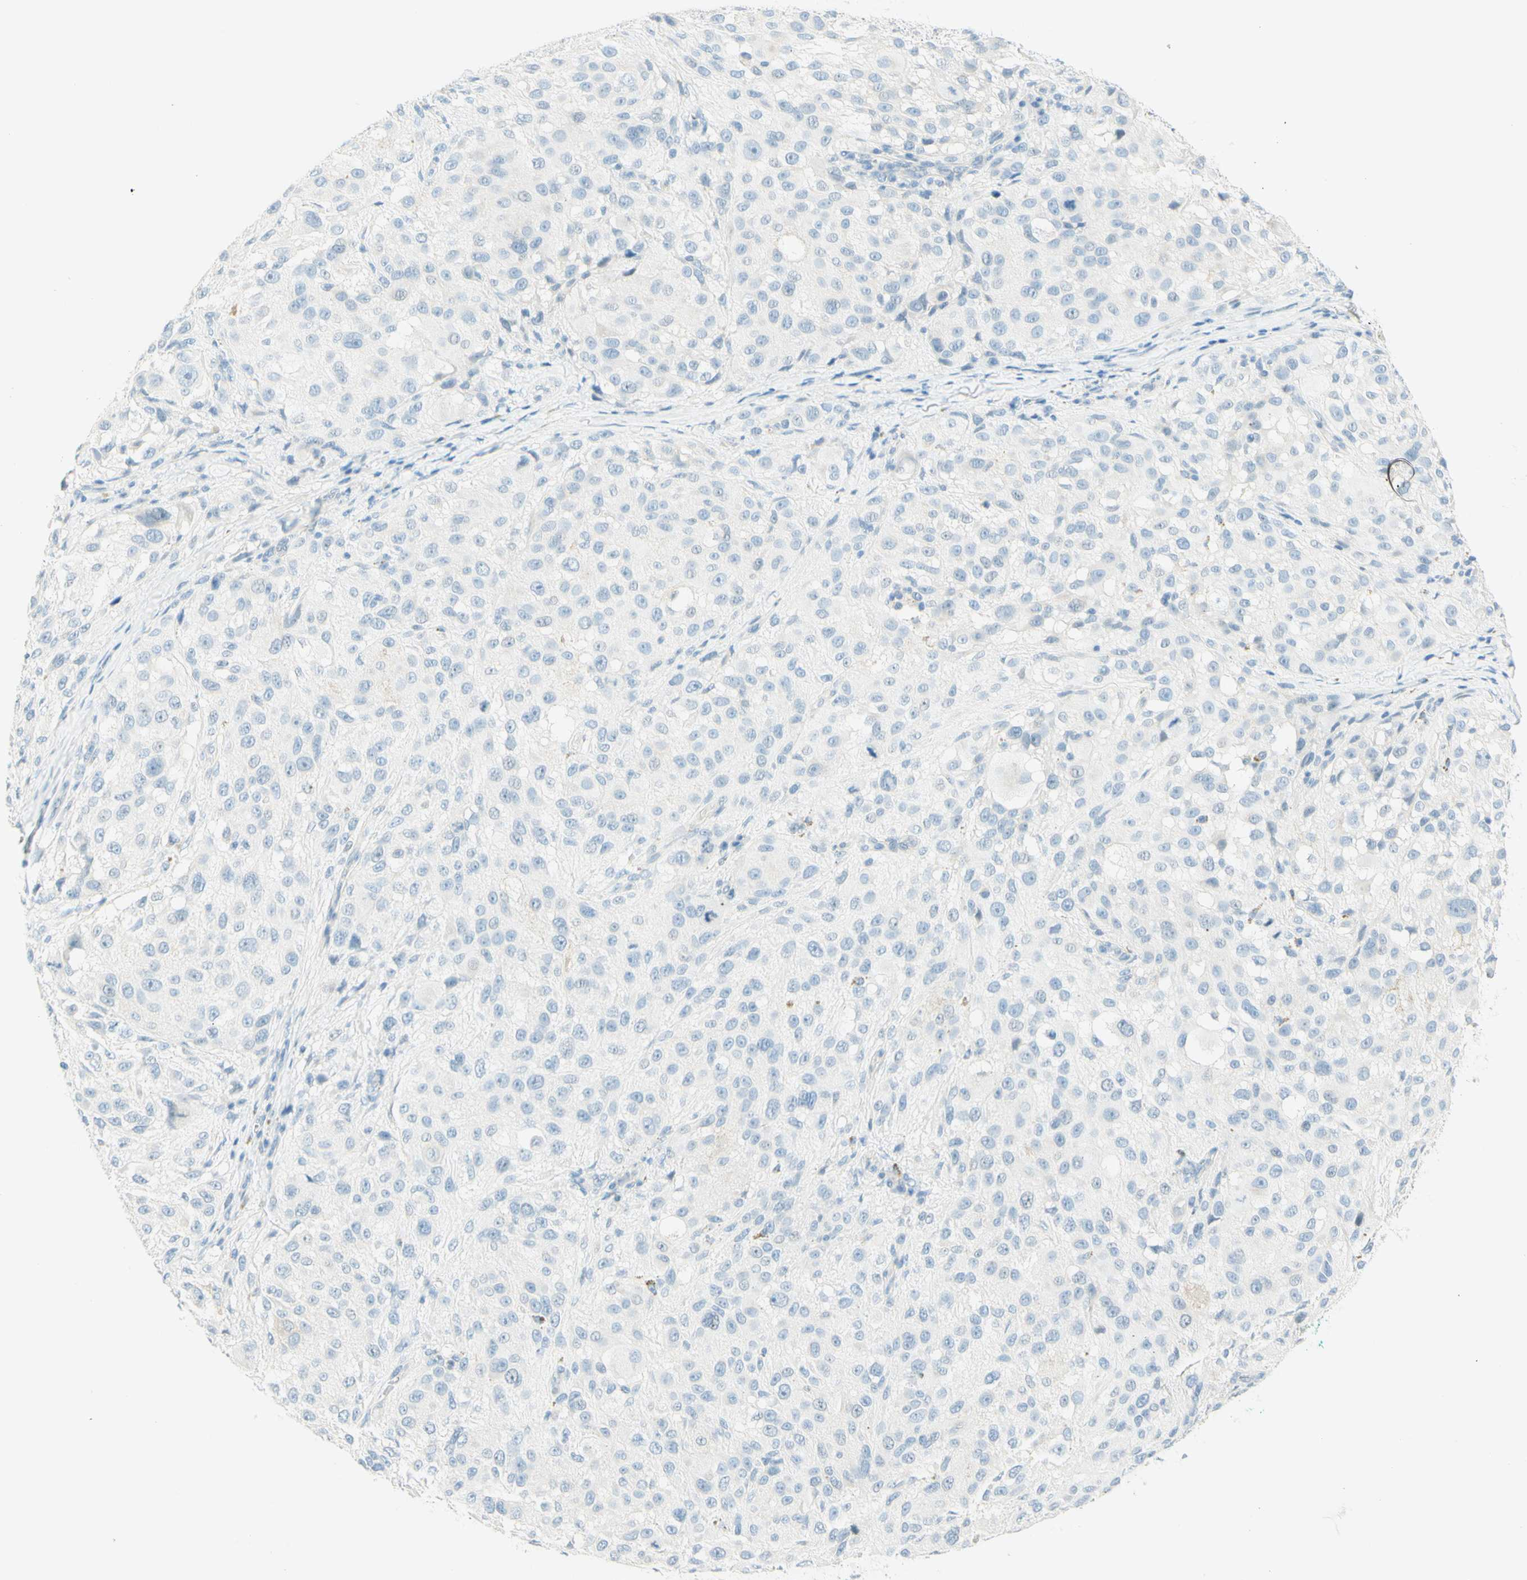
{"staining": {"intensity": "negative", "quantity": "none", "location": "none"}, "tissue": "melanoma", "cell_type": "Tumor cells", "image_type": "cancer", "snomed": [{"axis": "morphology", "description": "Necrosis, NOS"}, {"axis": "morphology", "description": "Malignant melanoma, NOS"}, {"axis": "topography", "description": "Skin"}], "caption": "IHC of malignant melanoma displays no staining in tumor cells.", "gene": "TMEM132D", "patient": {"sex": "female", "age": 87}}